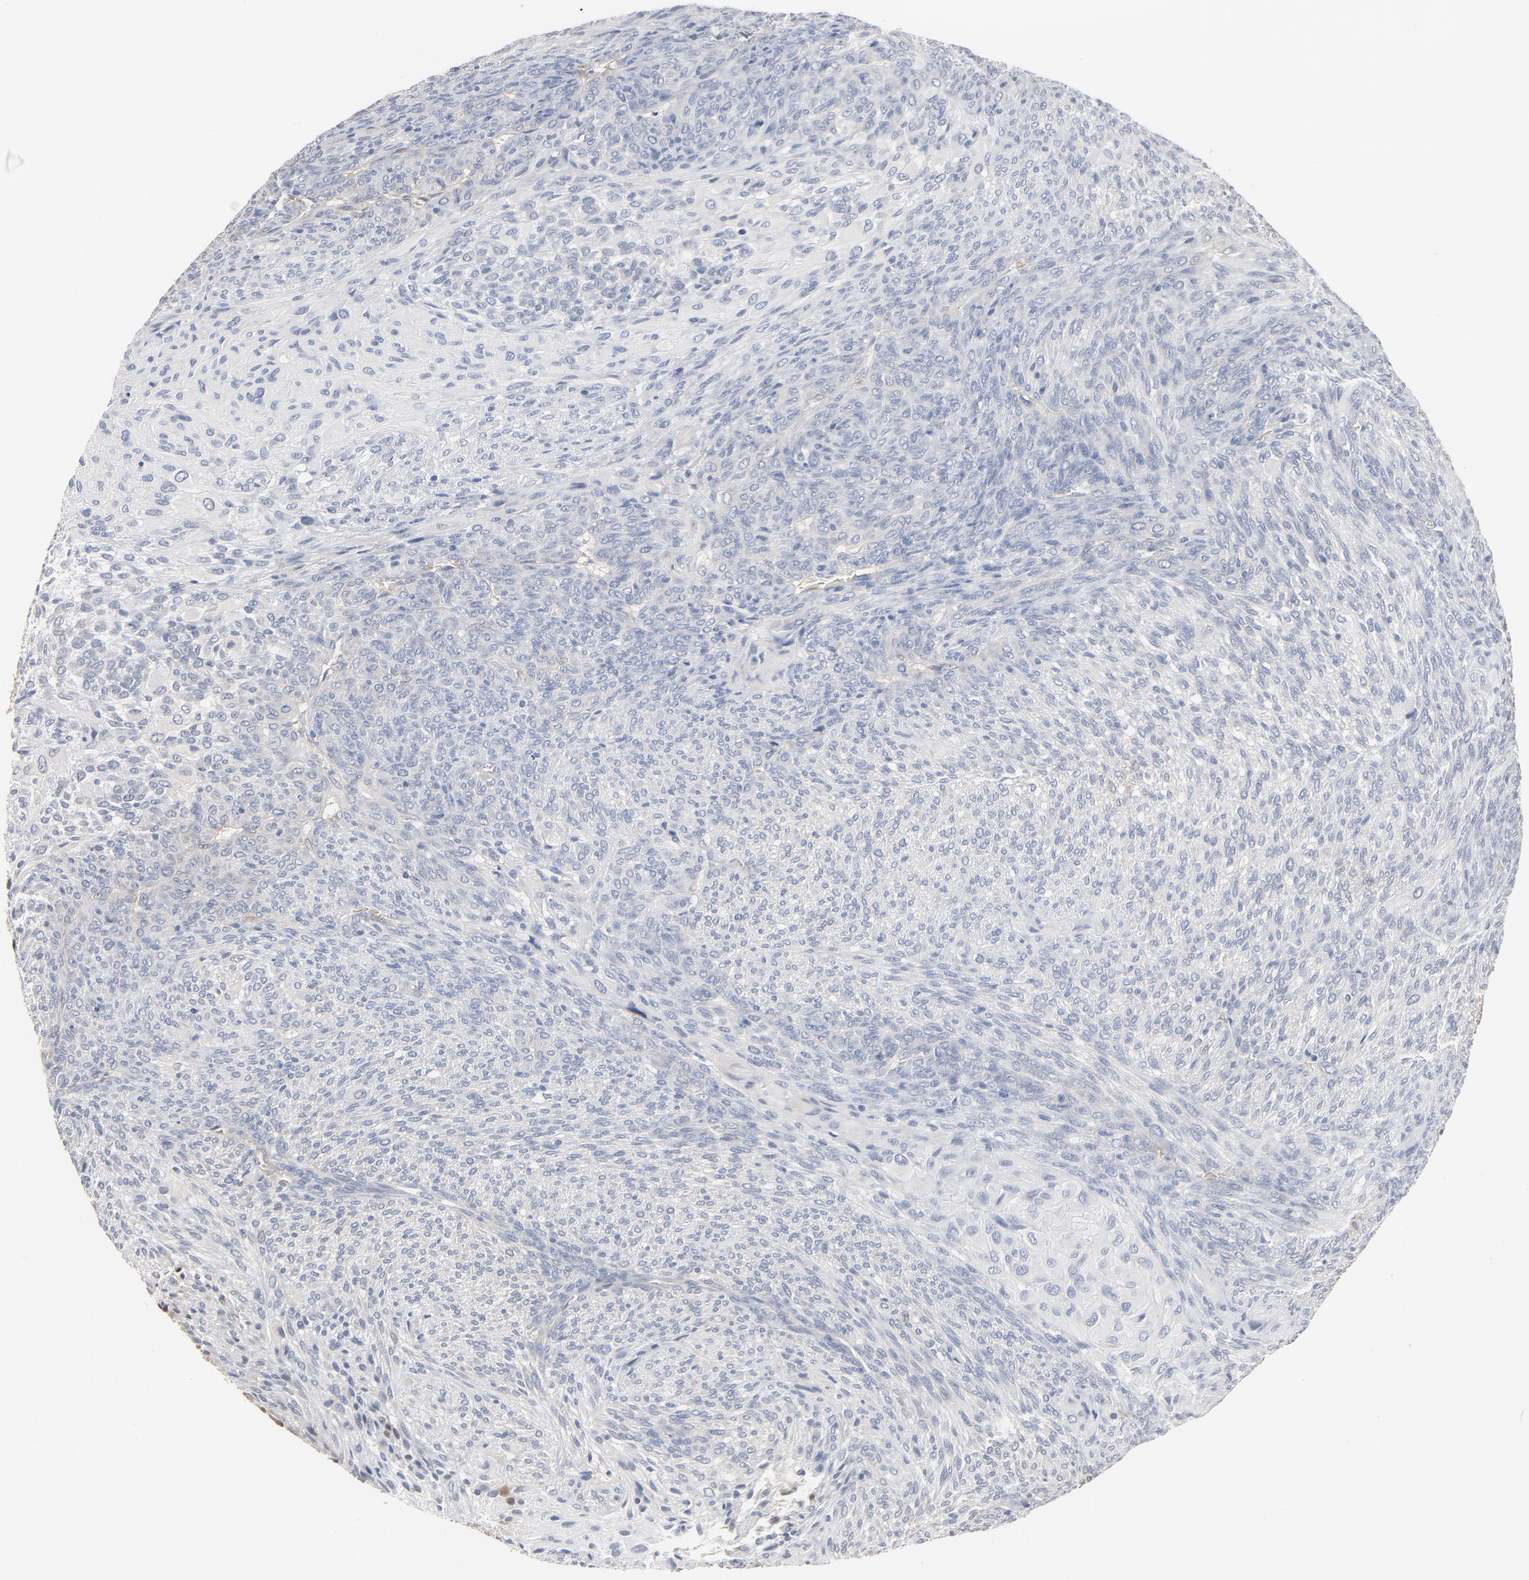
{"staining": {"intensity": "negative", "quantity": "none", "location": "none"}, "tissue": "glioma", "cell_type": "Tumor cells", "image_type": "cancer", "snomed": [{"axis": "morphology", "description": "Glioma, malignant, High grade"}, {"axis": "topography", "description": "Cerebral cortex"}], "caption": "This is an IHC histopathology image of malignant high-grade glioma. There is no positivity in tumor cells.", "gene": "EPCAM", "patient": {"sex": "female", "age": 55}}